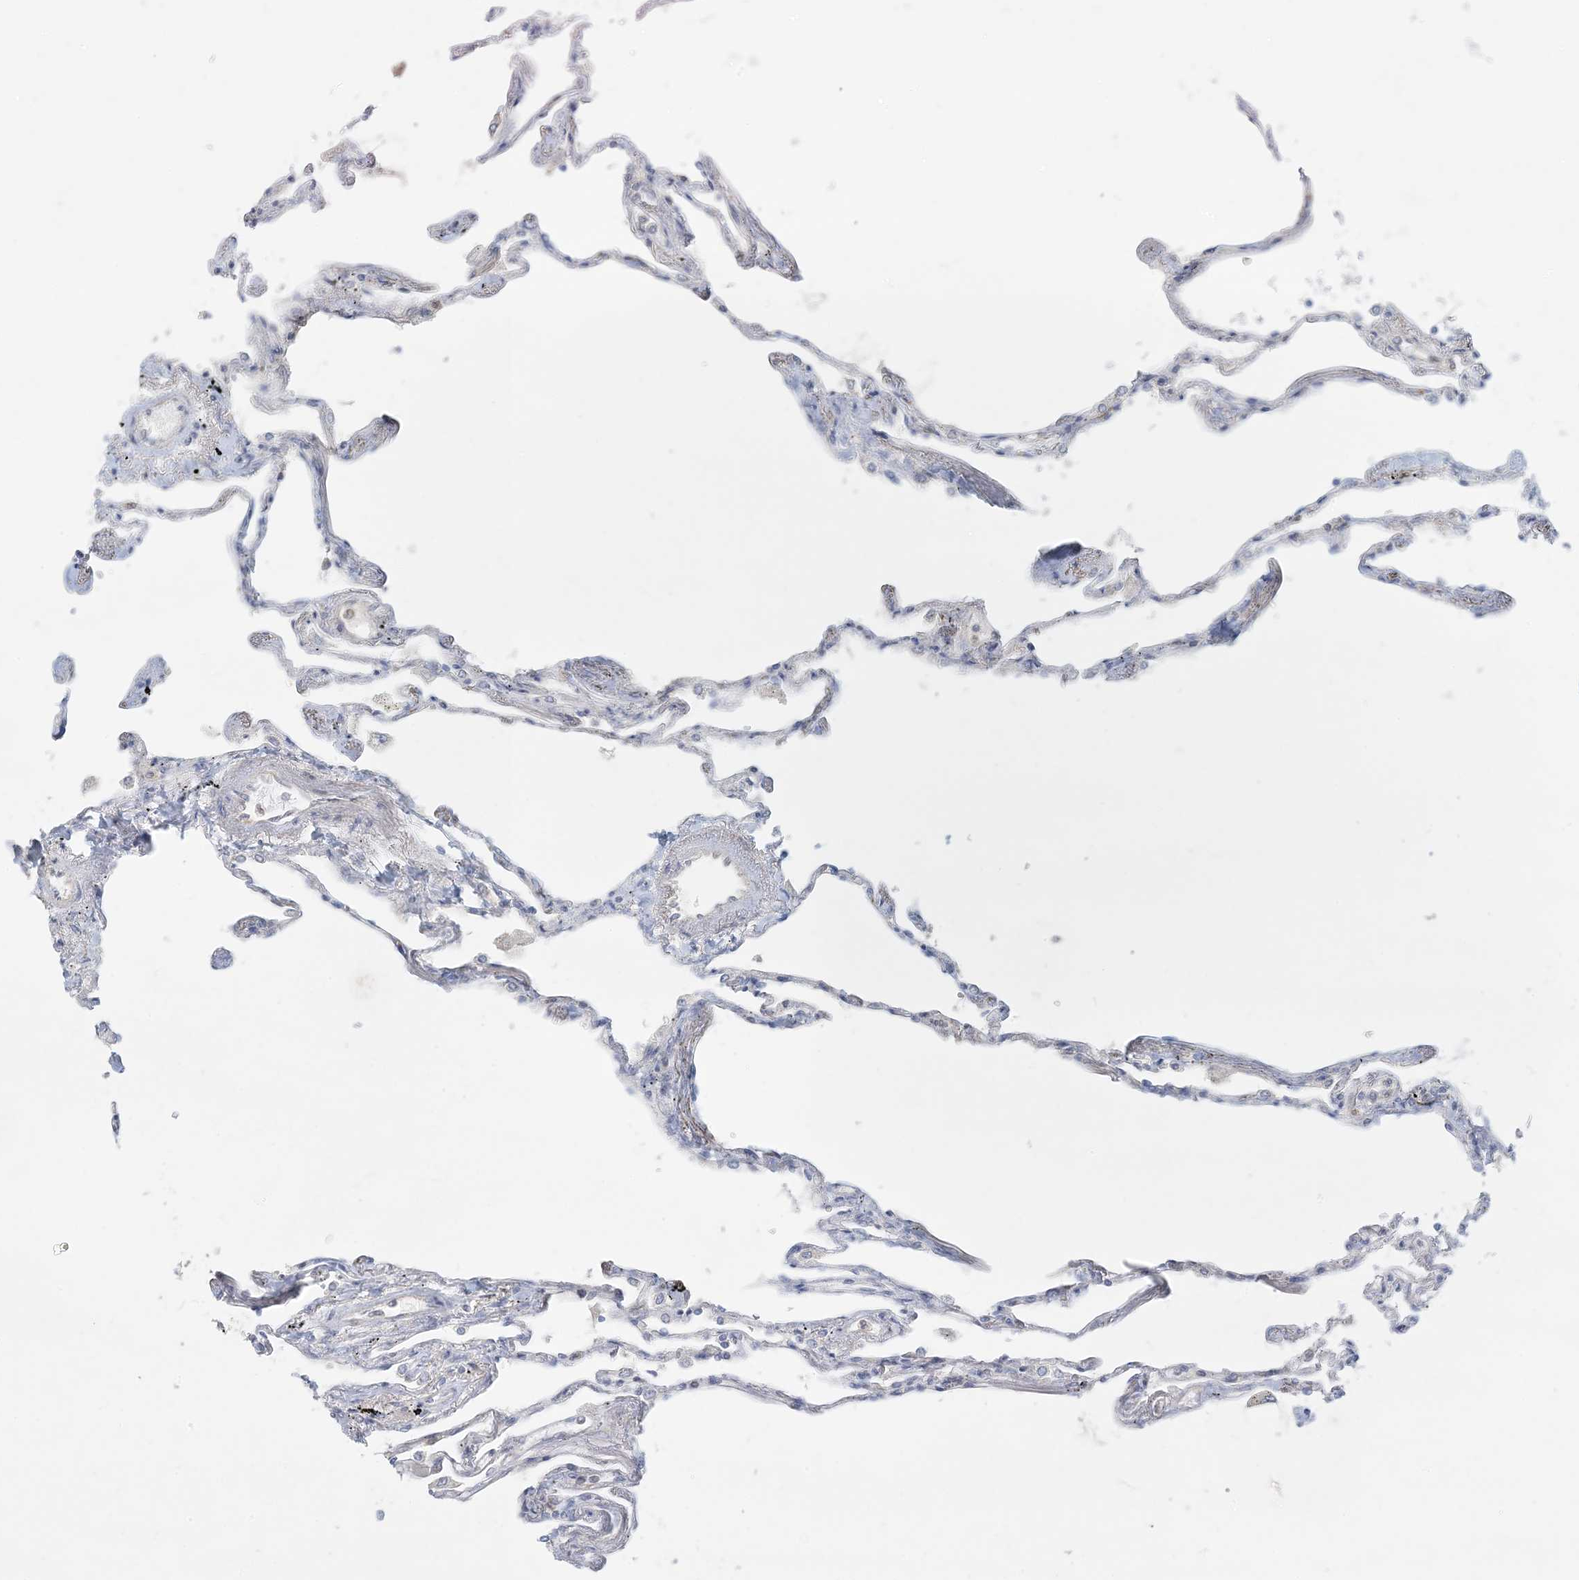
{"staining": {"intensity": "weak", "quantity": "25%-75%", "location": "cytoplasmic/membranous"}, "tissue": "lung", "cell_type": "Alveolar cells", "image_type": "normal", "snomed": [{"axis": "morphology", "description": "Normal tissue, NOS"}, {"axis": "topography", "description": "Lung"}], "caption": "A high-resolution photomicrograph shows immunohistochemistry (IHC) staining of unremarkable lung, which exhibits weak cytoplasmic/membranous staining in about 25%-75% of alveolar cells.", "gene": "HACL1", "patient": {"sex": "female", "age": 67}}